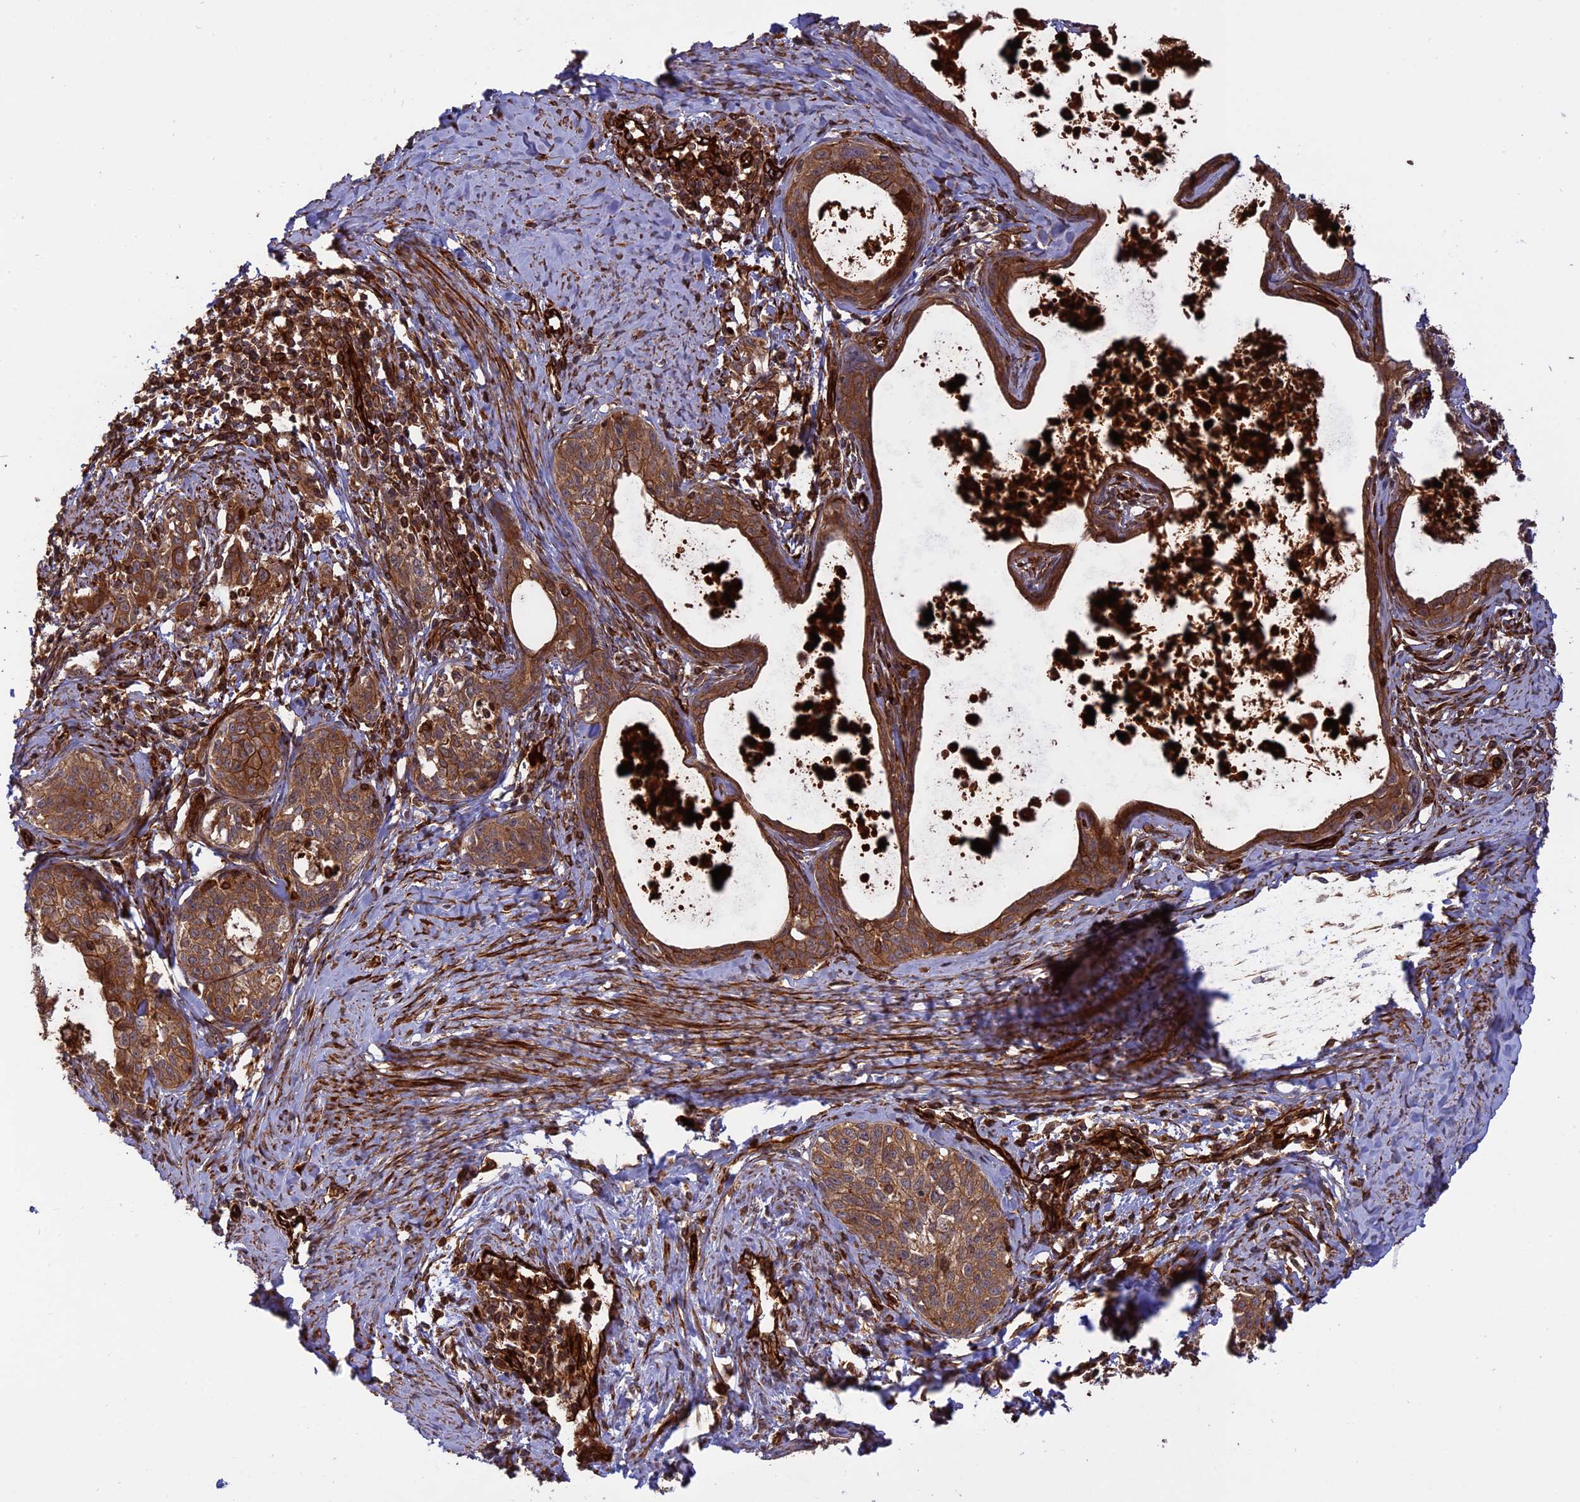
{"staining": {"intensity": "strong", "quantity": ">75%", "location": "cytoplasmic/membranous"}, "tissue": "cervical cancer", "cell_type": "Tumor cells", "image_type": "cancer", "snomed": [{"axis": "morphology", "description": "Squamous cell carcinoma, NOS"}, {"axis": "topography", "description": "Cervix"}], "caption": "Strong cytoplasmic/membranous protein positivity is seen in approximately >75% of tumor cells in squamous cell carcinoma (cervical).", "gene": "PHLDB3", "patient": {"sex": "female", "age": 52}}